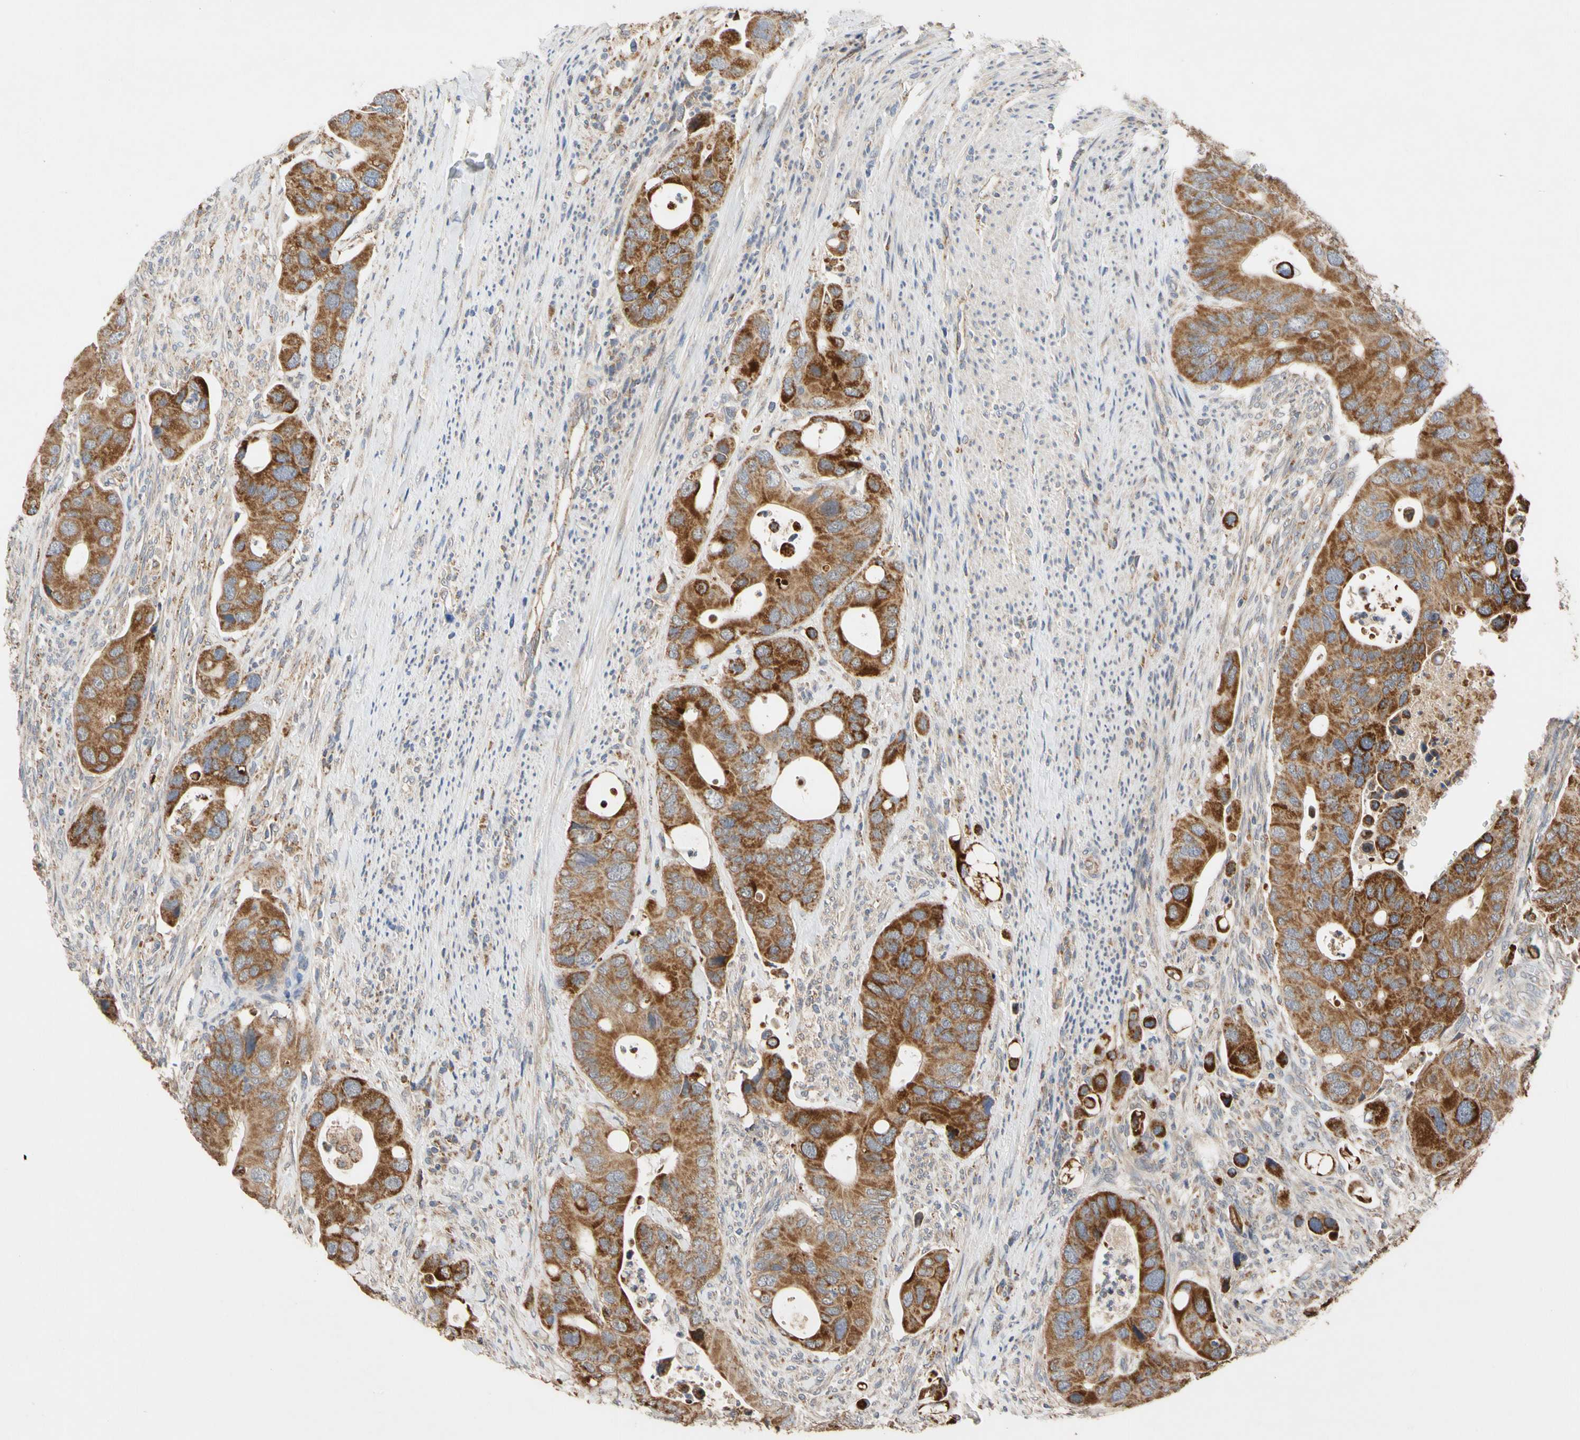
{"staining": {"intensity": "strong", "quantity": ">75%", "location": "cytoplasmic/membranous"}, "tissue": "colorectal cancer", "cell_type": "Tumor cells", "image_type": "cancer", "snomed": [{"axis": "morphology", "description": "Adenocarcinoma, NOS"}, {"axis": "topography", "description": "Rectum"}], "caption": "Immunohistochemical staining of colorectal cancer exhibits strong cytoplasmic/membranous protein expression in about >75% of tumor cells.", "gene": "GPD2", "patient": {"sex": "female", "age": 57}}